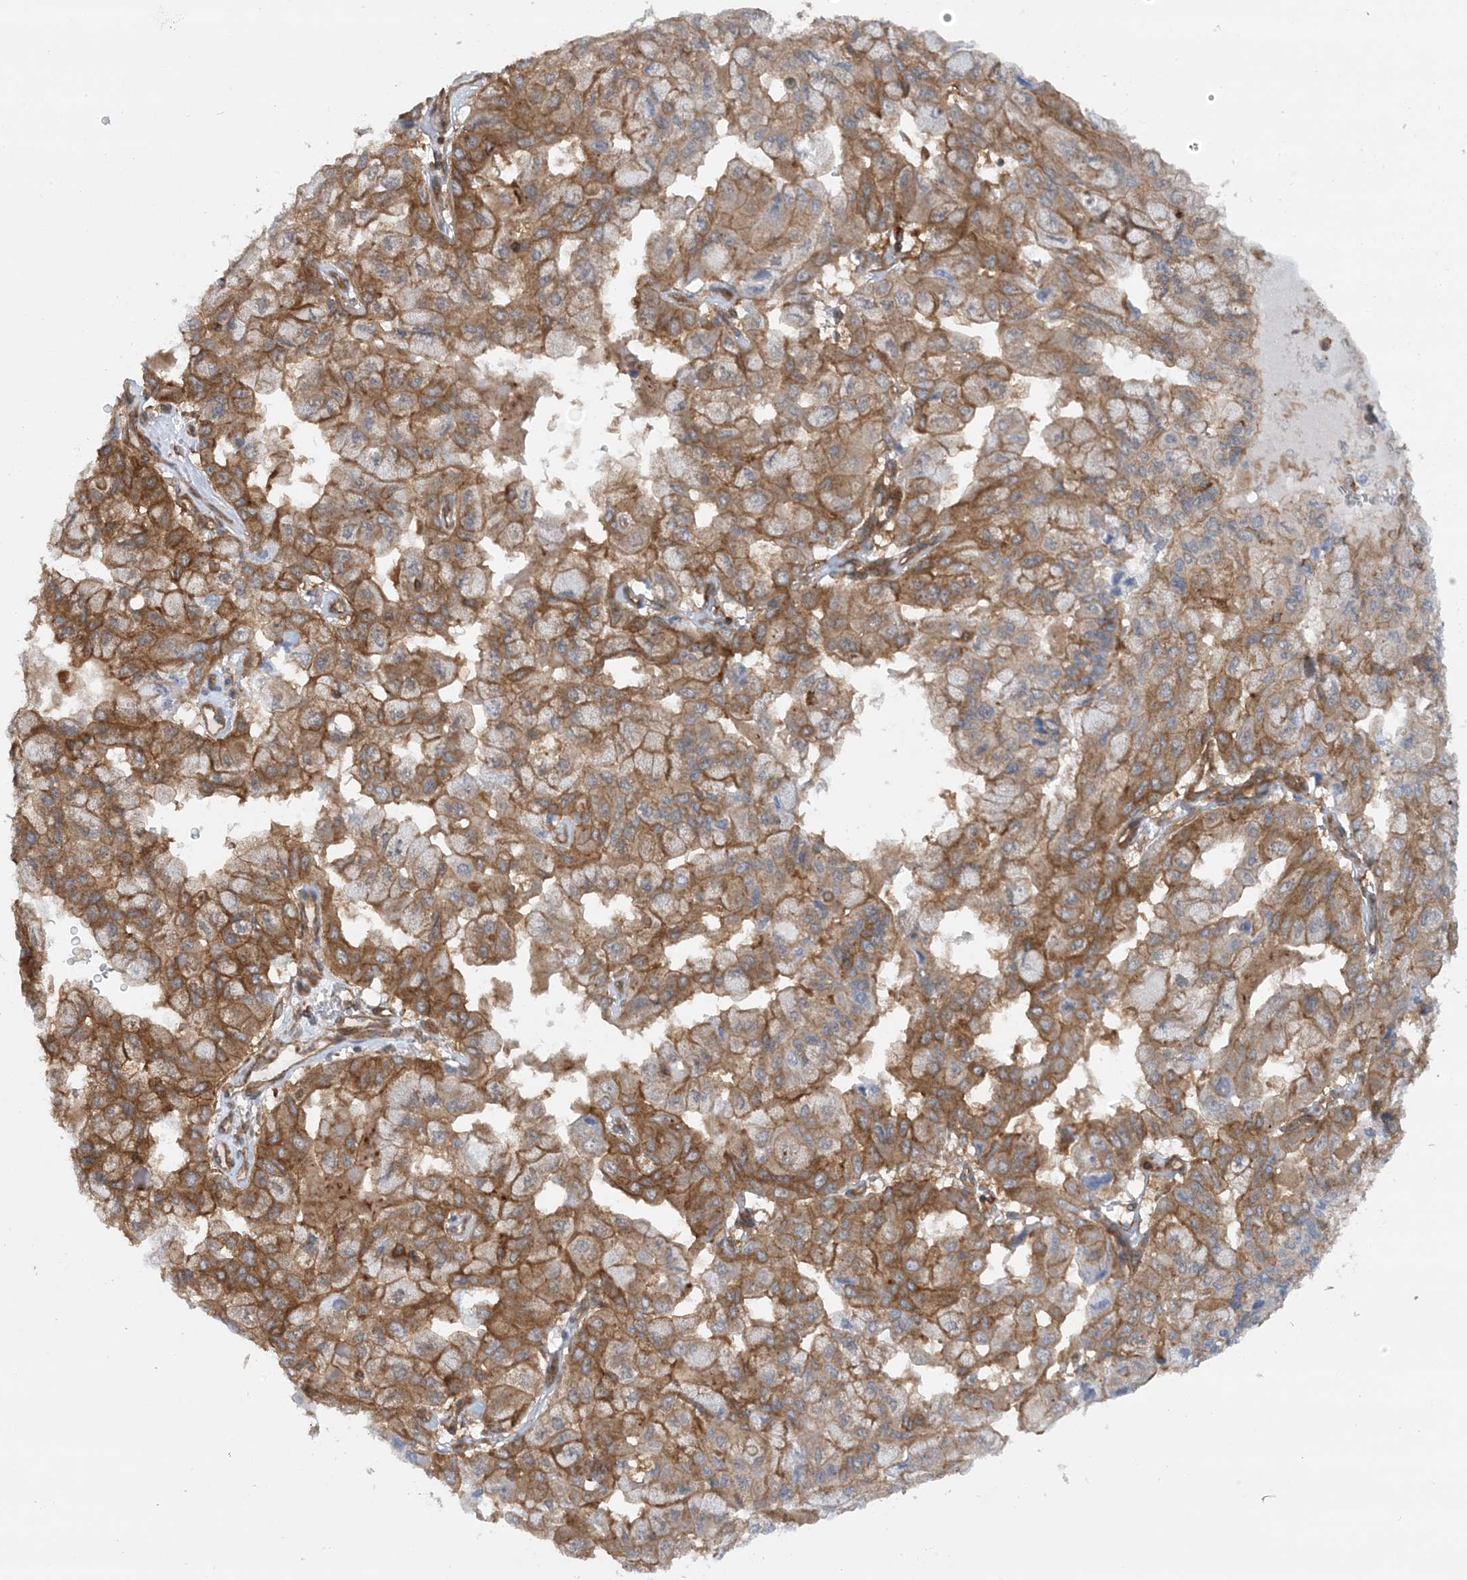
{"staining": {"intensity": "moderate", "quantity": ">75%", "location": "cytoplasmic/membranous"}, "tissue": "pancreatic cancer", "cell_type": "Tumor cells", "image_type": "cancer", "snomed": [{"axis": "morphology", "description": "Adenocarcinoma, NOS"}, {"axis": "topography", "description": "Pancreas"}], "caption": "A brown stain highlights moderate cytoplasmic/membranous expression of a protein in human pancreatic adenocarcinoma tumor cells.", "gene": "STAM2", "patient": {"sex": "male", "age": 51}}